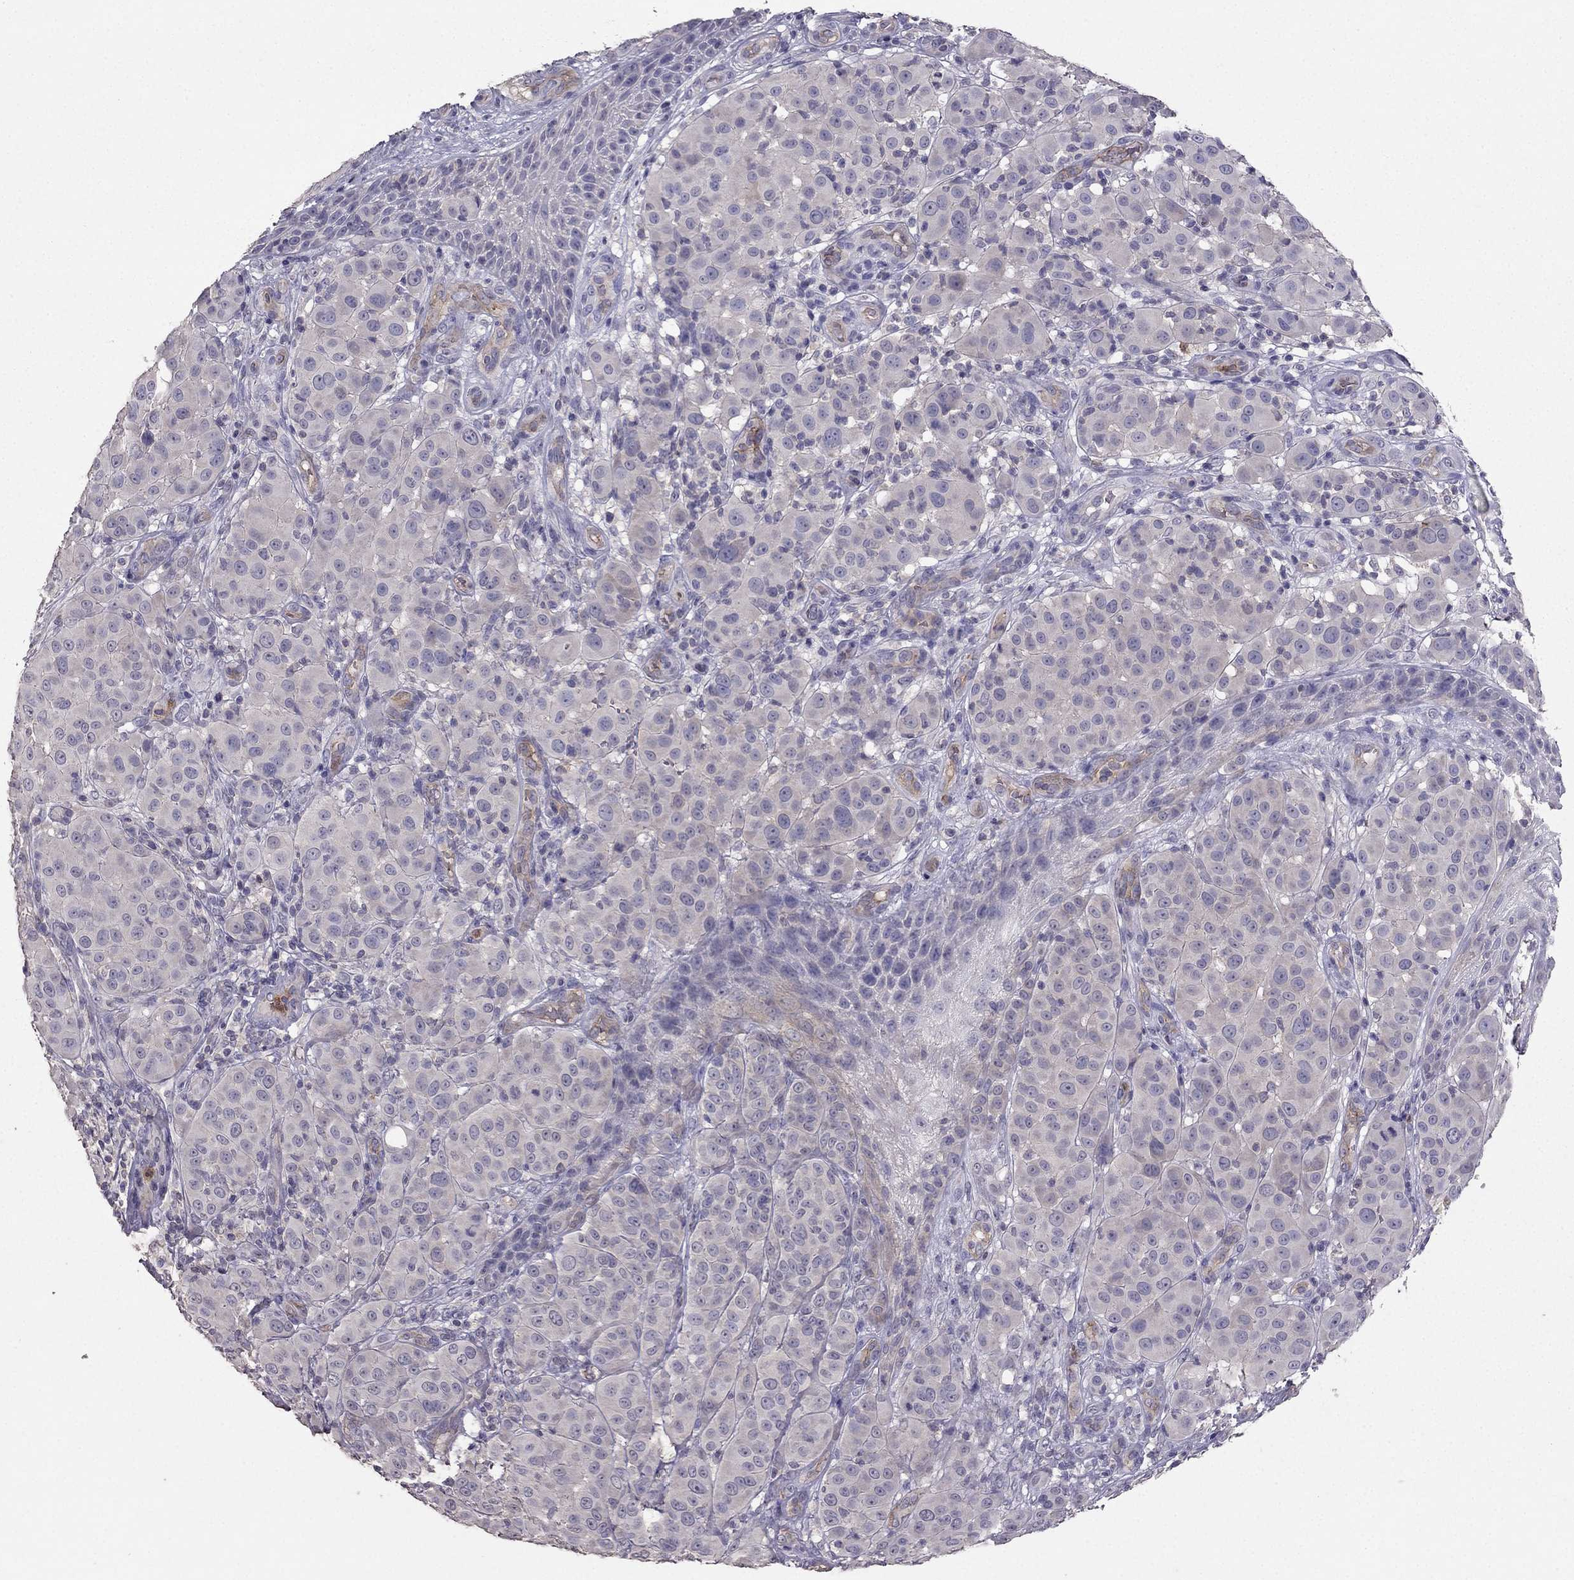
{"staining": {"intensity": "negative", "quantity": "none", "location": "none"}, "tissue": "melanoma", "cell_type": "Tumor cells", "image_type": "cancer", "snomed": [{"axis": "morphology", "description": "Malignant melanoma, NOS"}, {"axis": "topography", "description": "Skin"}], "caption": "This histopathology image is of melanoma stained with IHC to label a protein in brown with the nuclei are counter-stained blue. There is no positivity in tumor cells.", "gene": "RFLNB", "patient": {"sex": "female", "age": 87}}